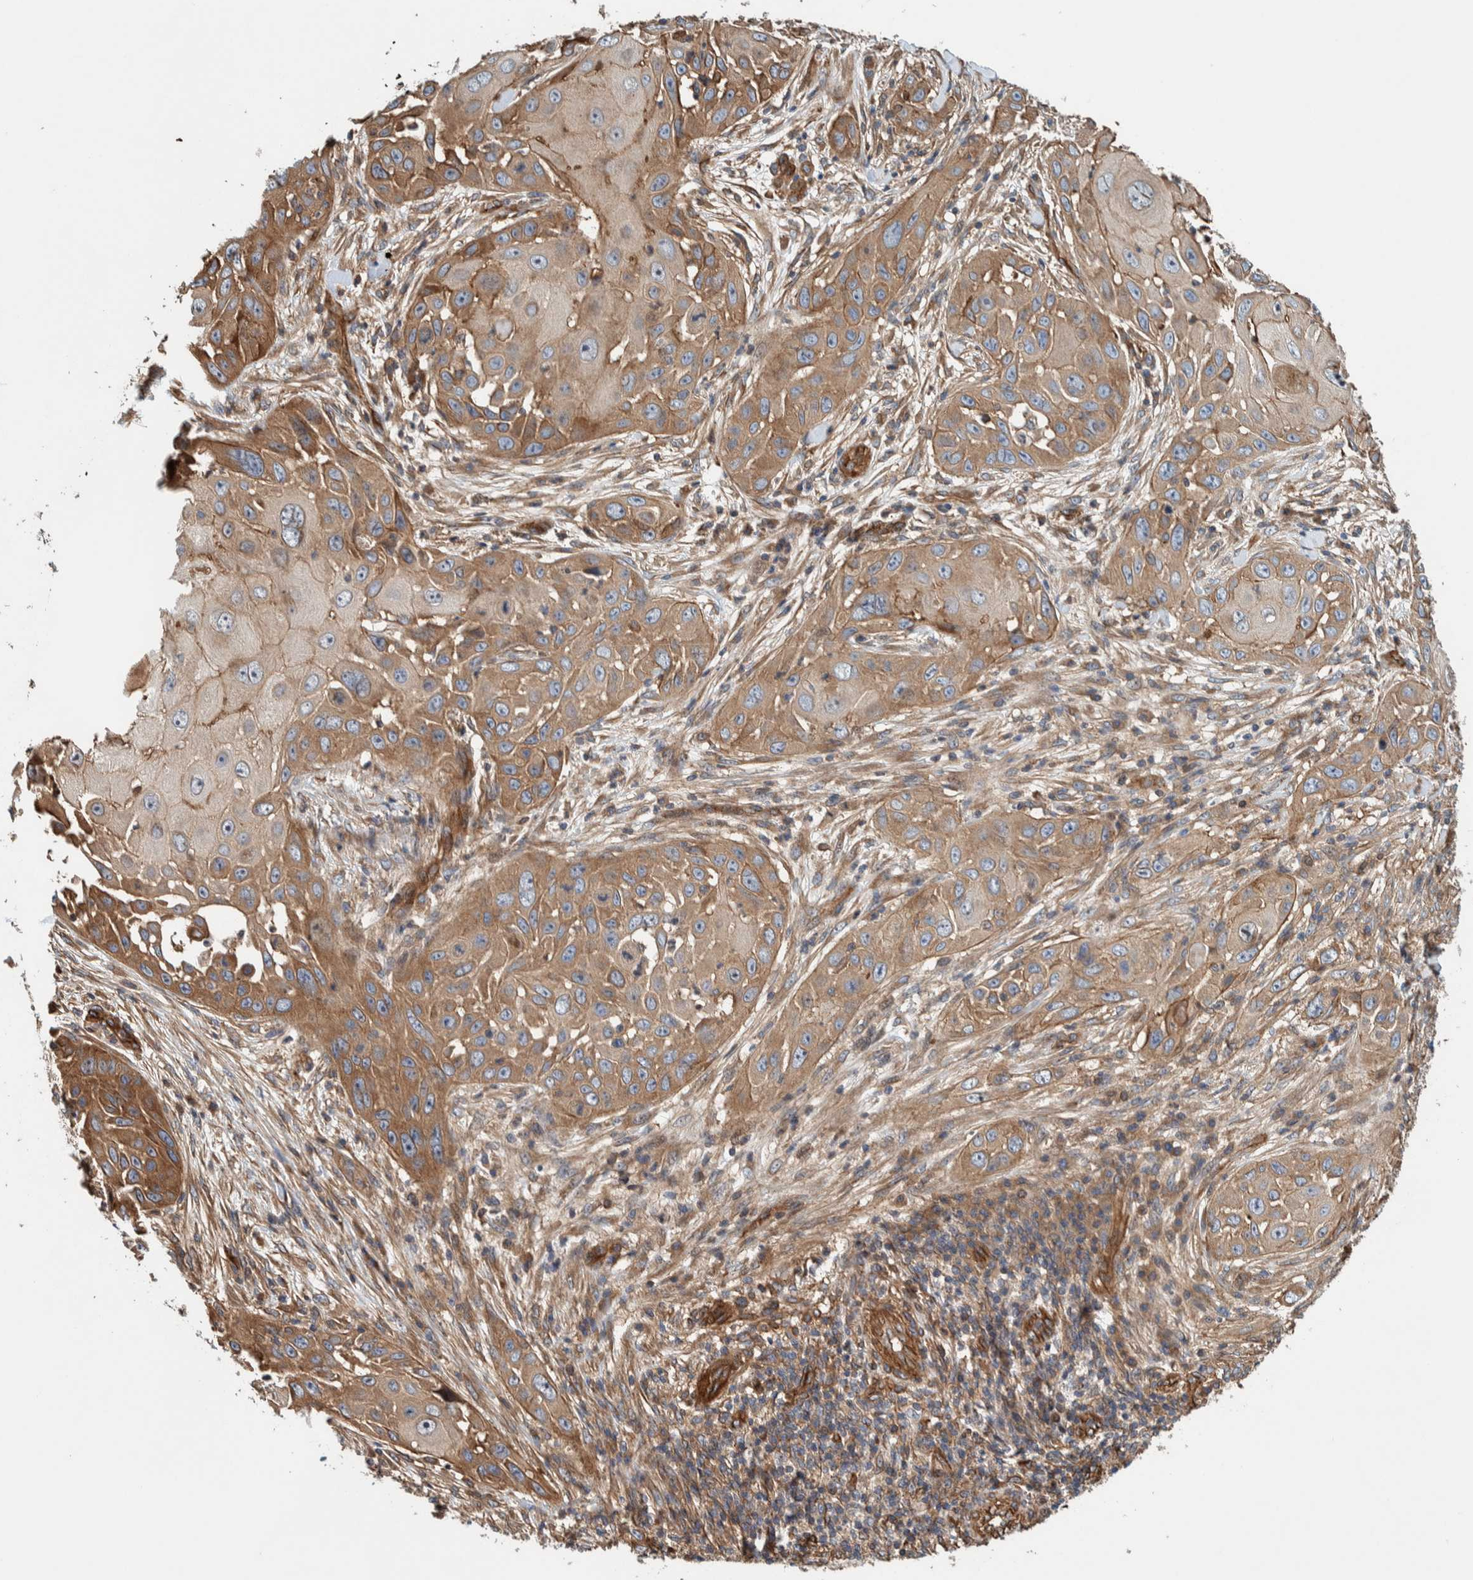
{"staining": {"intensity": "moderate", "quantity": ">75%", "location": "cytoplasmic/membranous"}, "tissue": "skin cancer", "cell_type": "Tumor cells", "image_type": "cancer", "snomed": [{"axis": "morphology", "description": "Squamous cell carcinoma, NOS"}, {"axis": "topography", "description": "Skin"}], "caption": "Squamous cell carcinoma (skin) stained for a protein (brown) displays moderate cytoplasmic/membranous positive staining in approximately >75% of tumor cells.", "gene": "PKD1L1", "patient": {"sex": "female", "age": 44}}